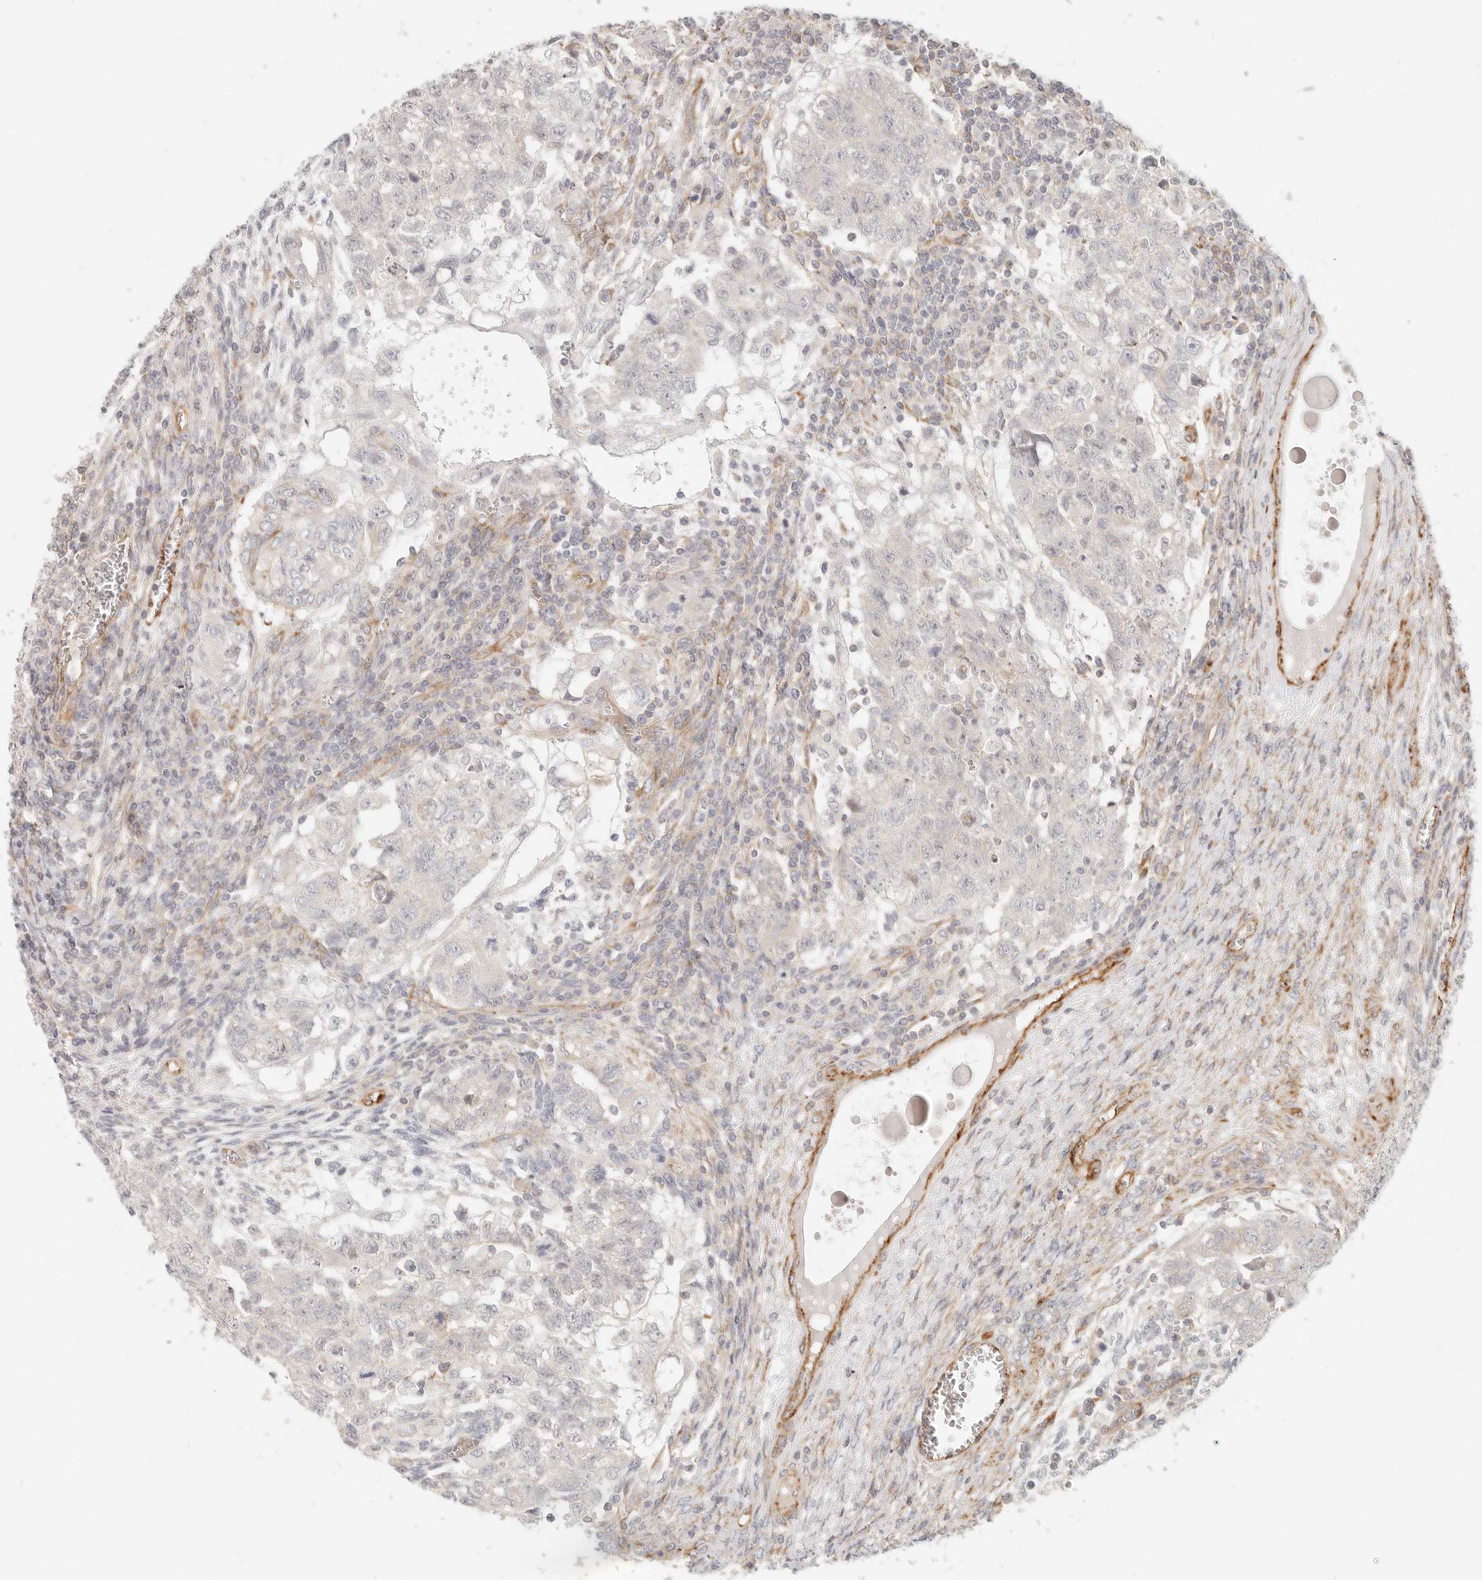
{"staining": {"intensity": "negative", "quantity": "none", "location": "none"}, "tissue": "testis cancer", "cell_type": "Tumor cells", "image_type": "cancer", "snomed": [{"axis": "morphology", "description": "Carcinoma, Embryonal, NOS"}, {"axis": "topography", "description": "Testis"}], "caption": "There is no significant staining in tumor cells of embryonal carcinoma (testis).", "gene": "SASS6", "patient": {"sex": "male", "age": 37}}